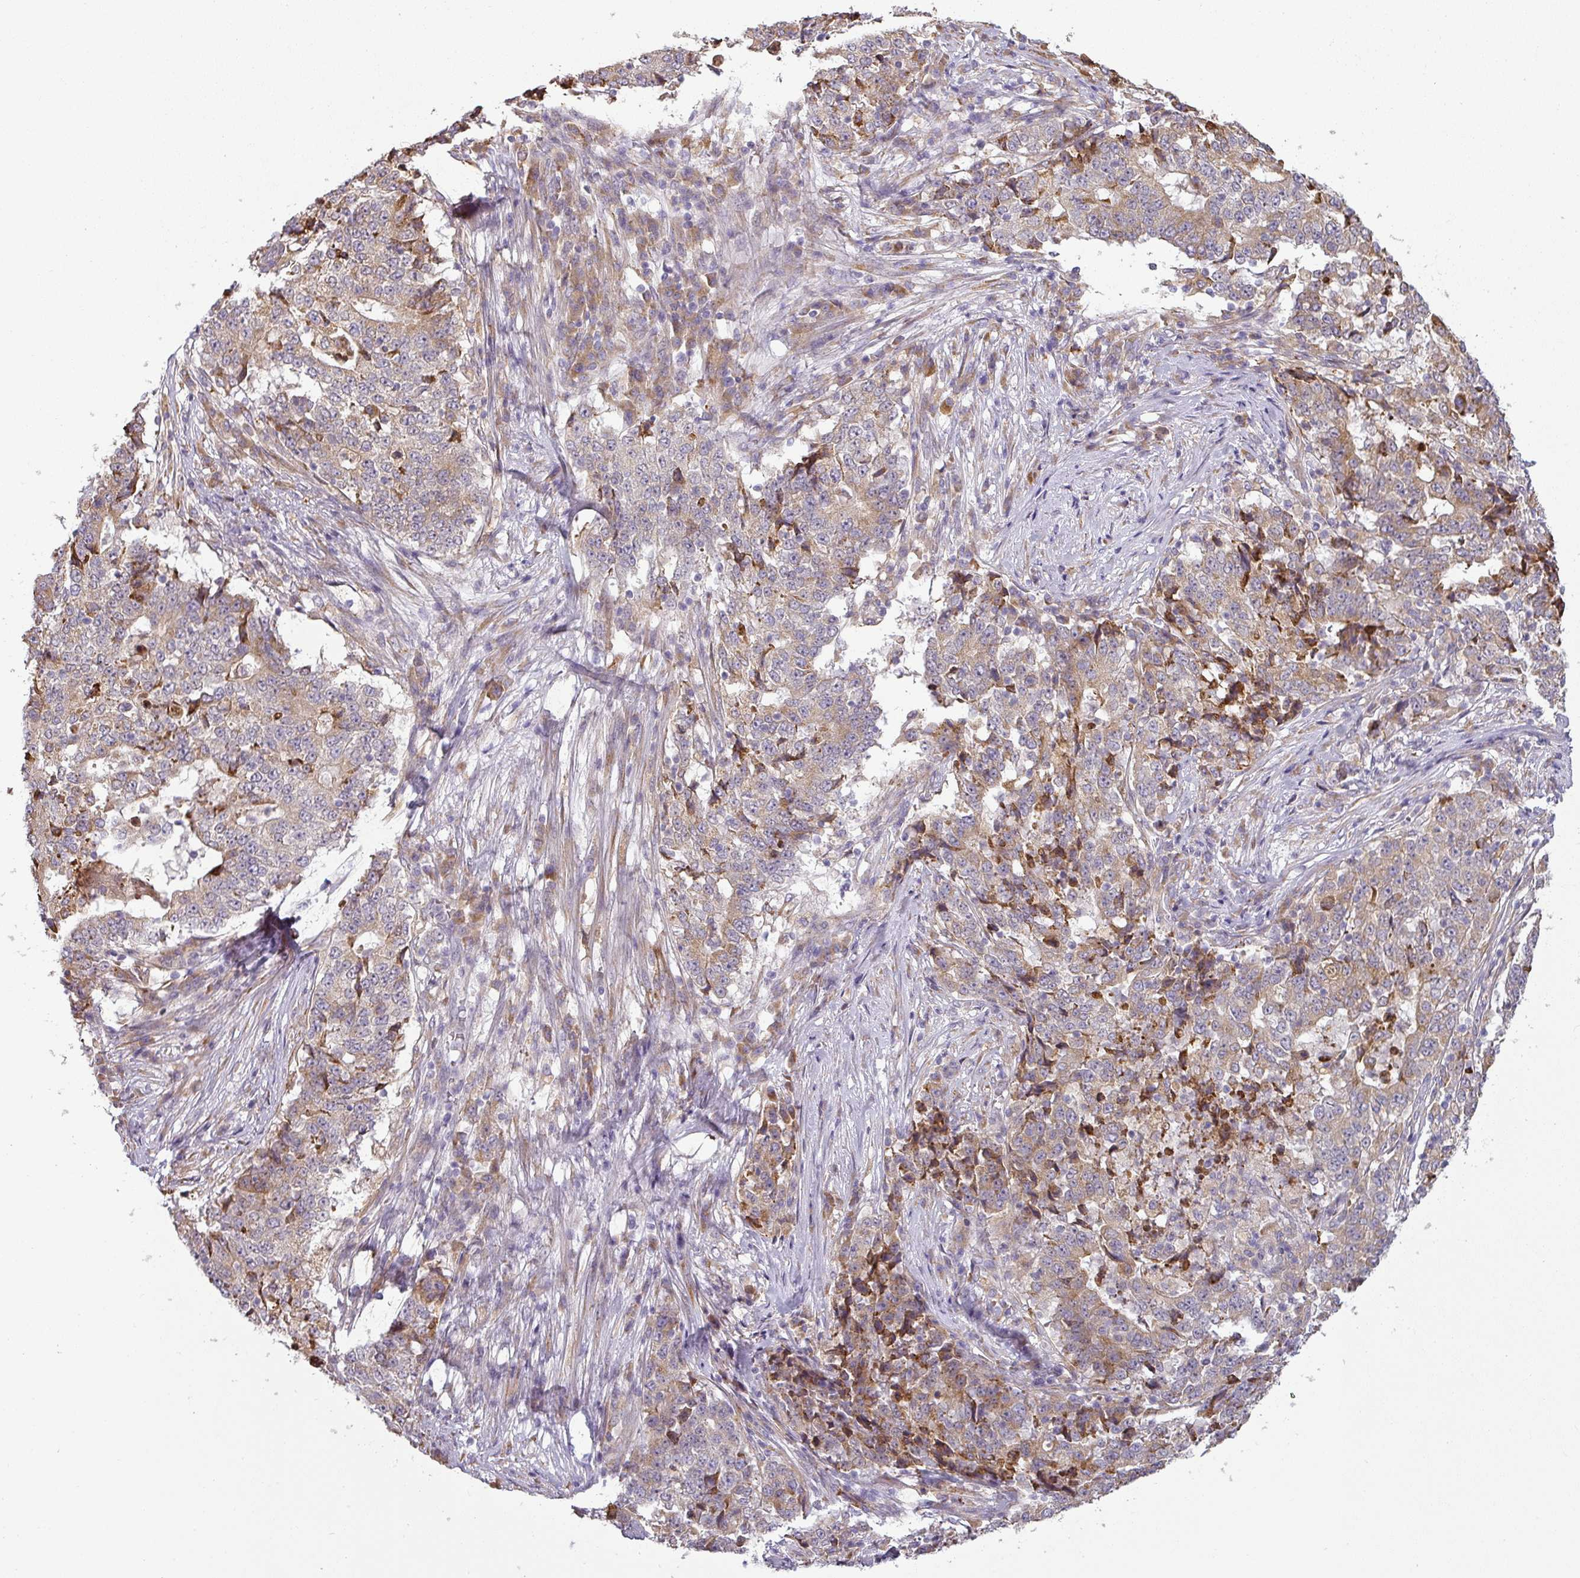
{"staining": {"intensity": "weak", "quantity": "25%-75%", "location": "cytoplasmic/membranous"}, "tissue": "stomach cancer", "cell_type": "Tumor cells", "image_type": "cancer", "snomed": [{"axis": "morphology", "description": "Adenocarcinoma, NOS"}, {"axis": "topography", "description": "Stomach"}], "caption": "Approximately 25%-75% of tumor cells in human stomach cancer (adenocarcinoma) show weak cytoplasmic/membranous protein expression as visualized by brown immunohistochemical staining.", "gene": "CCDC144A", "patient": {"sex": "male", "age": 59}}